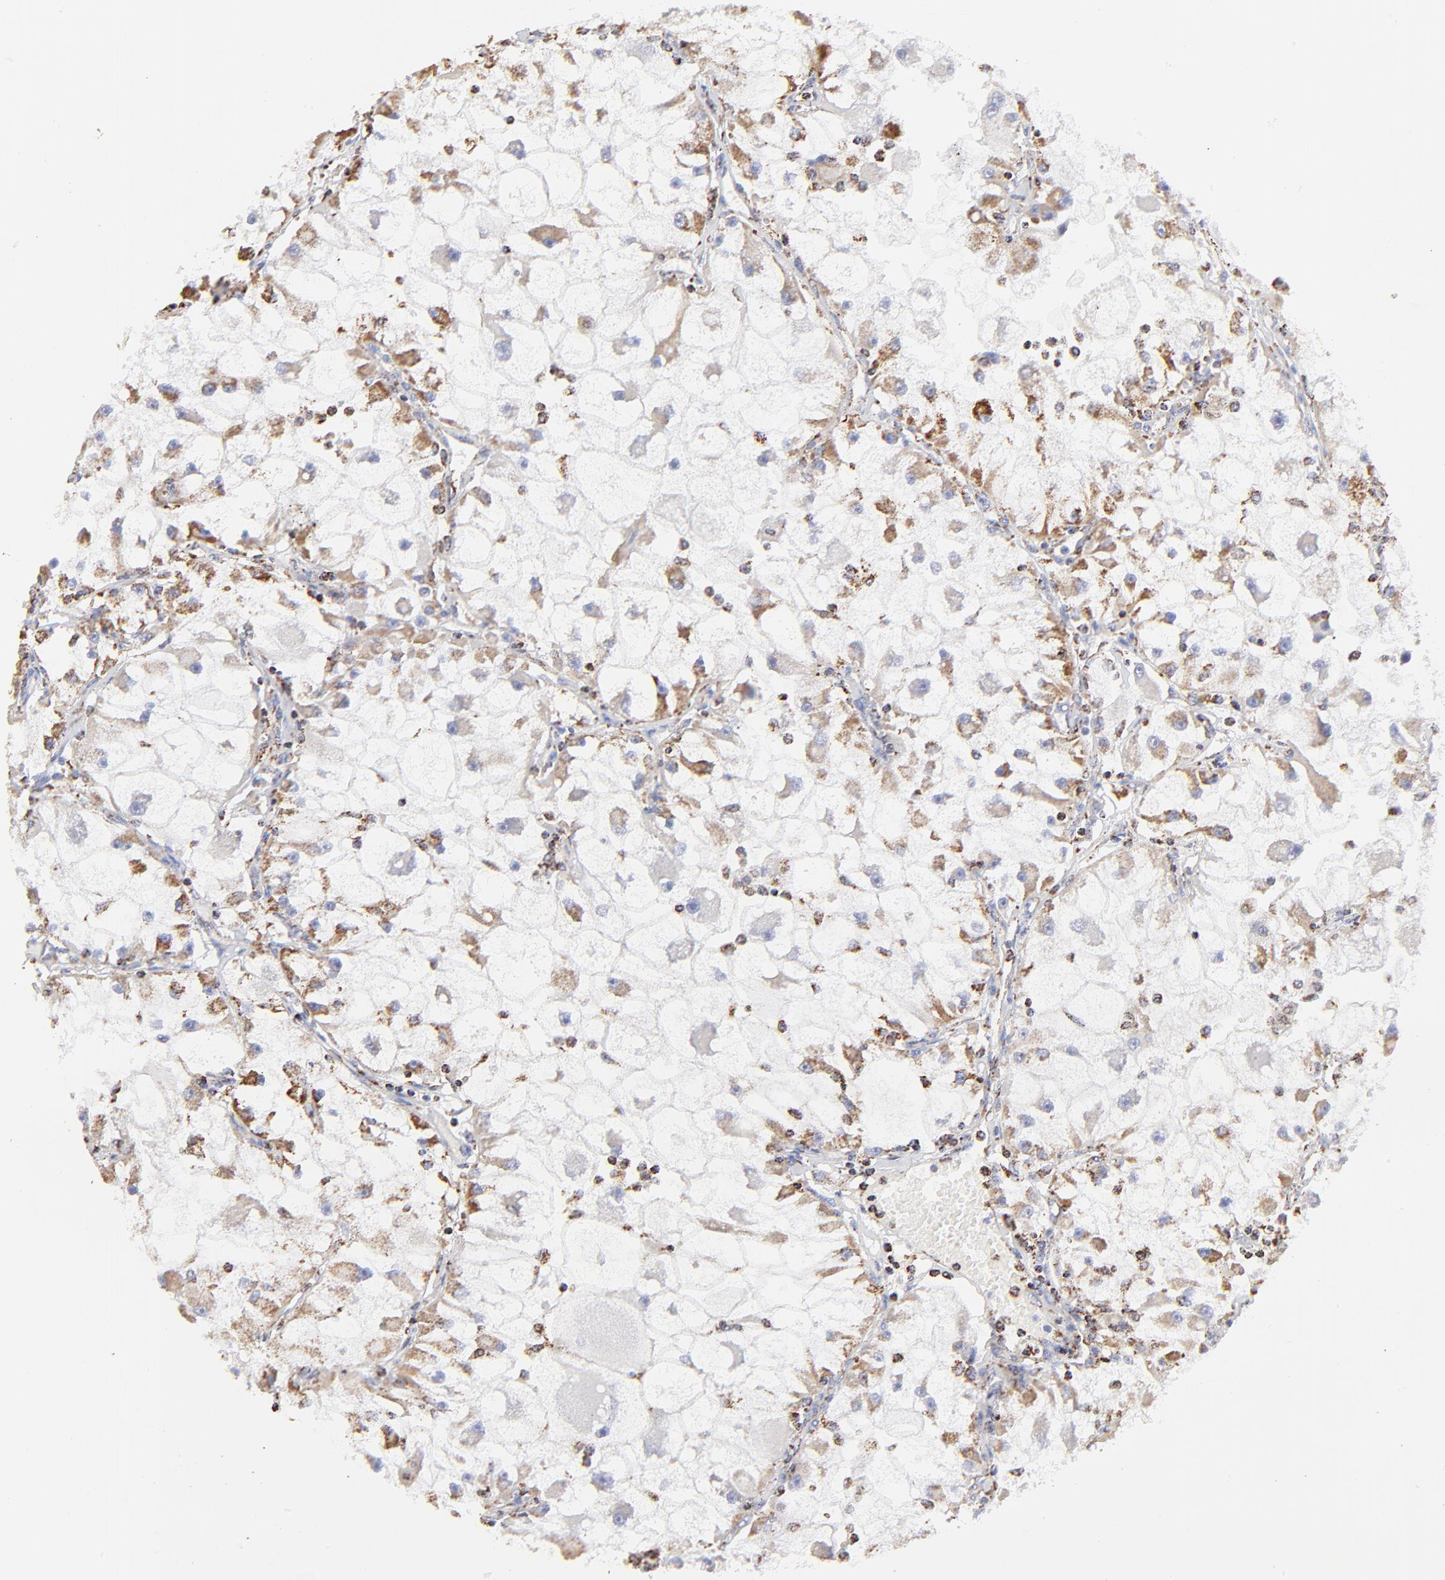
{"staining": {"intensity": "moderate", "quantity": ">75%", "location": "cytoplasmic/membranous"}, "tissue": "renal cancer", "cell_type": "Tumor cells", "image_type": "cancer", "snomed": [{"axis": "morphology", "description": "Adenocarcinoma, NOS"}, {"axis": "topography", "description": "Kidney"}], "caption": "Moderate cytoplasmic/membranous staining is seen in approximately >75% of tumor cells in renal cancer (adenocarcinoma). Immunohistochemistry (ihc) stains the protein of interest in brown and the nuclei are stained blue.", "gene": "COX4I1", "patient": {"sex": "female", "age": 73}}